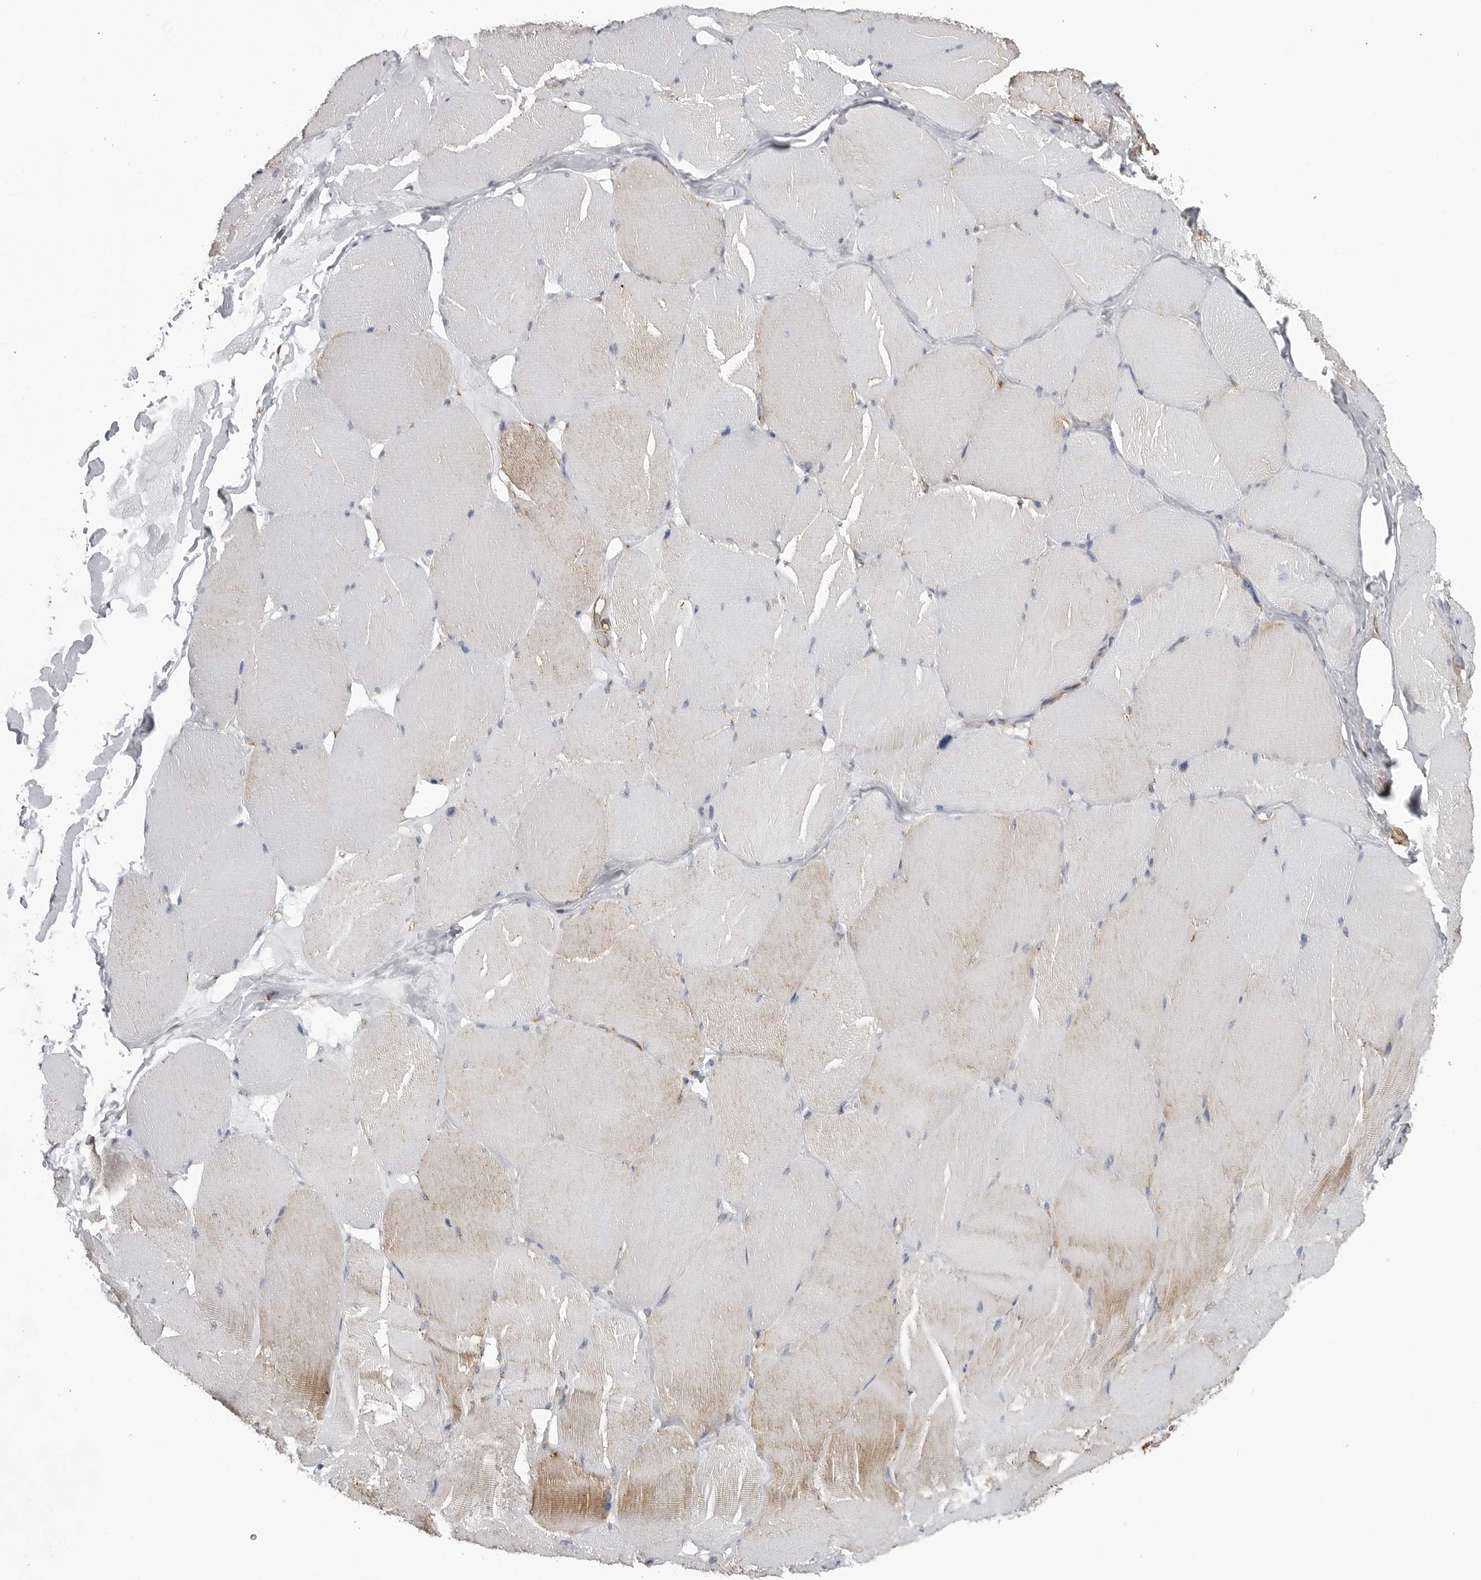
{"staining": {"intensity": "moderate", "quantity": "25%-75%", "location": "cytoplasmic/membranous"}, "tissue": "skeletal muscle", "cell_type": "Myocytes", "image_type": "normal", "snomed": [{"axis": "morphology", "description": "Normal tissue, NOS"}, {"axis": "topography", "description": "Skin"}, {"axis": "topography", "description": "Skeletal muscle"}], "caption": "An IHC image of normal tissue is shown. Protein staining in brown labels moderate cytoplasmic/membranous positivity in skeletal muscle within myocytes.", "gene": "FH", "patient": {"sex": "male", "age": 83}}